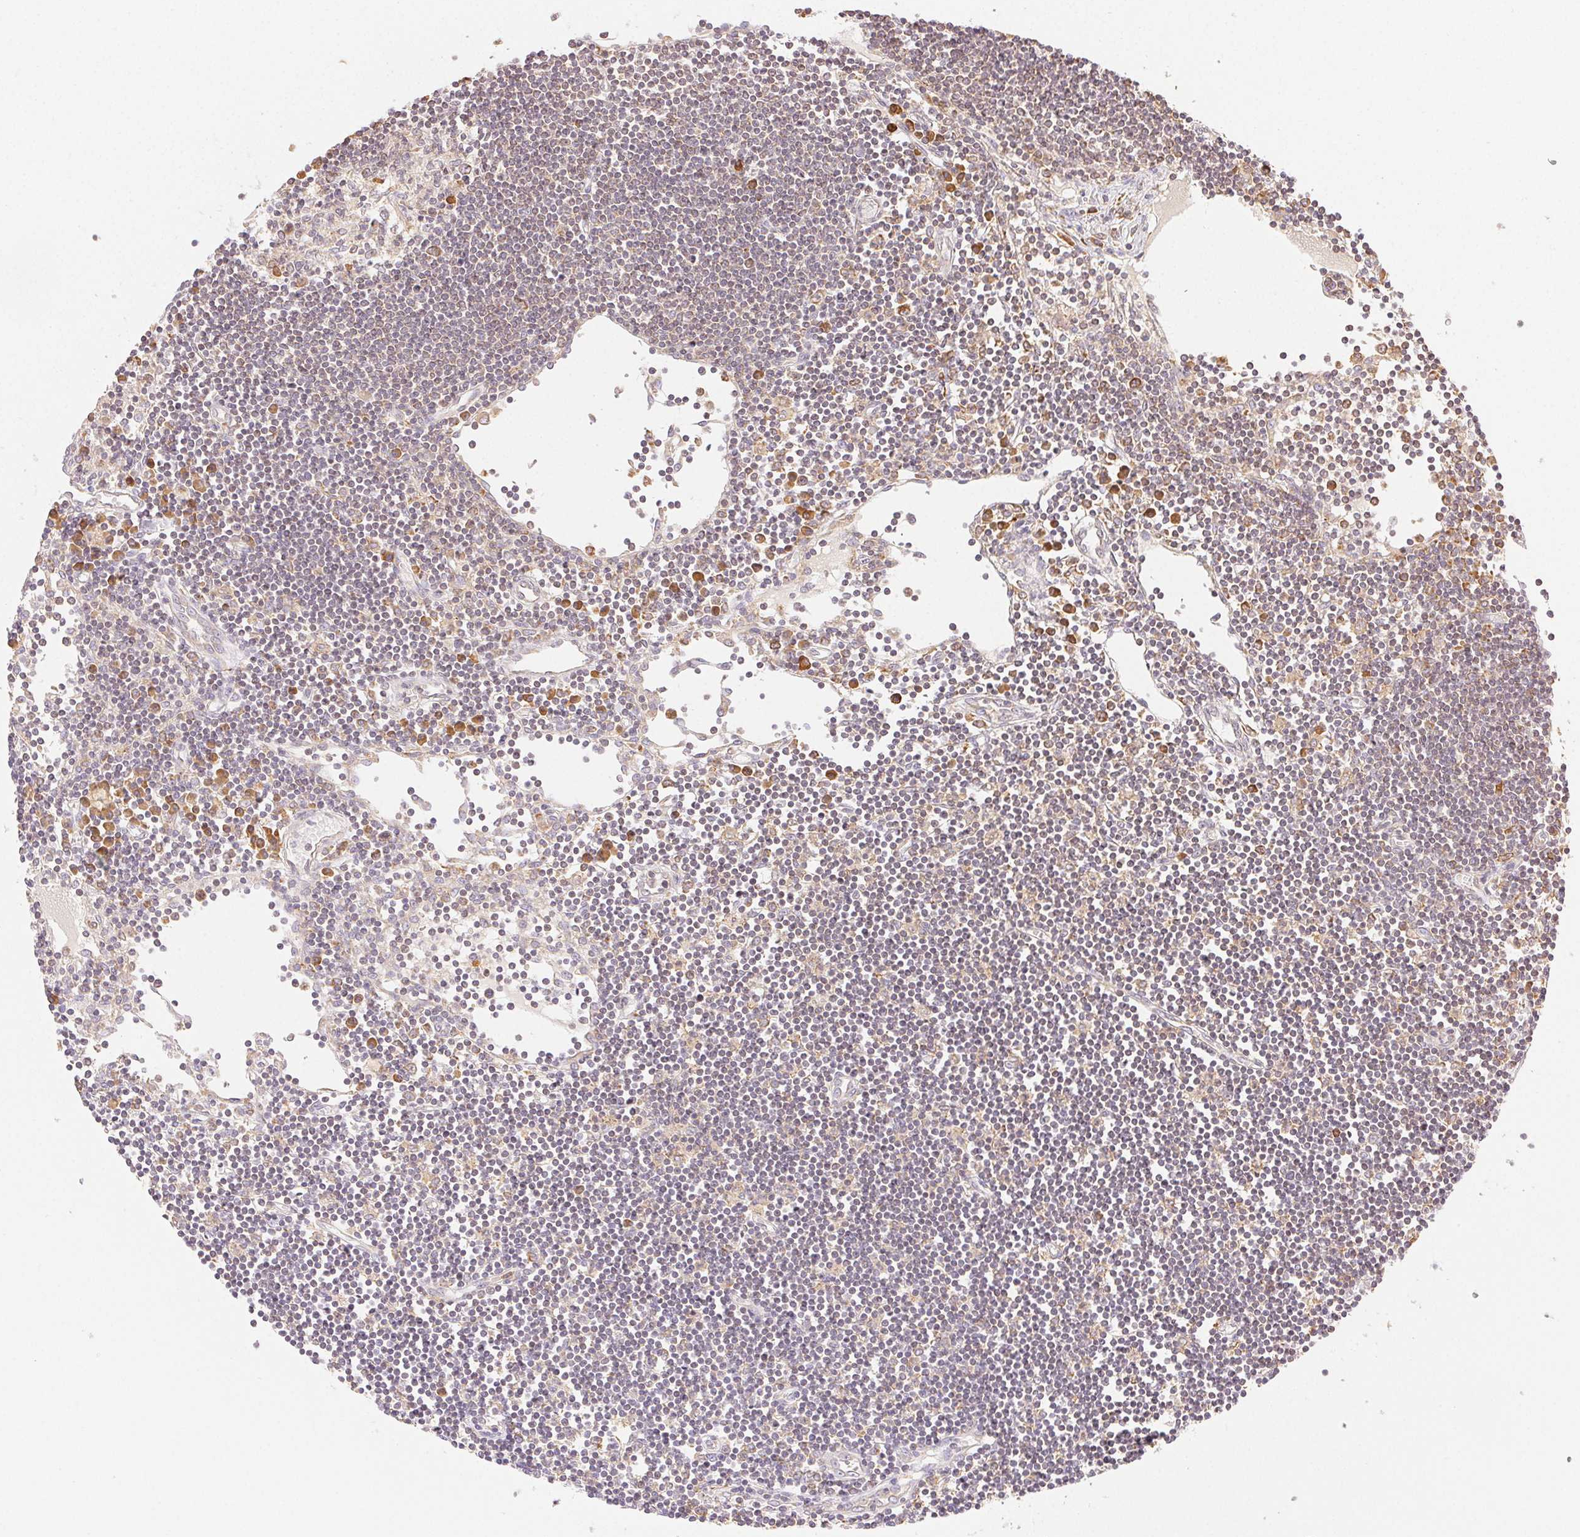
{"staining": {"intensity": "moderate", "quantity": "<25%", "location": "cytoplasmic/membranous"}, "tissue": "lymph node", "cell_type": "Germinal center cells", "image_type": "normal", "snomed": [{"axis": "morphology", "description": "Normal tissue, NOS"}, {"axis": "topography", "description": "Lymph node"}], "caption": "A high-resolution histopathology image shows immunohistochemistry (IHC) staining of unremarkable lymph node, which displays moderate cytoplasmic/membranous positivity in about <25% of germinal center cells. The staining was performed using DAB to visualize the protein expression in brown, while the nuclei were stained in blue with hematoxylin (Magnification: 20x).", "gene": "ENTREP1", "patient": {"sex": "female", "age": 65}}